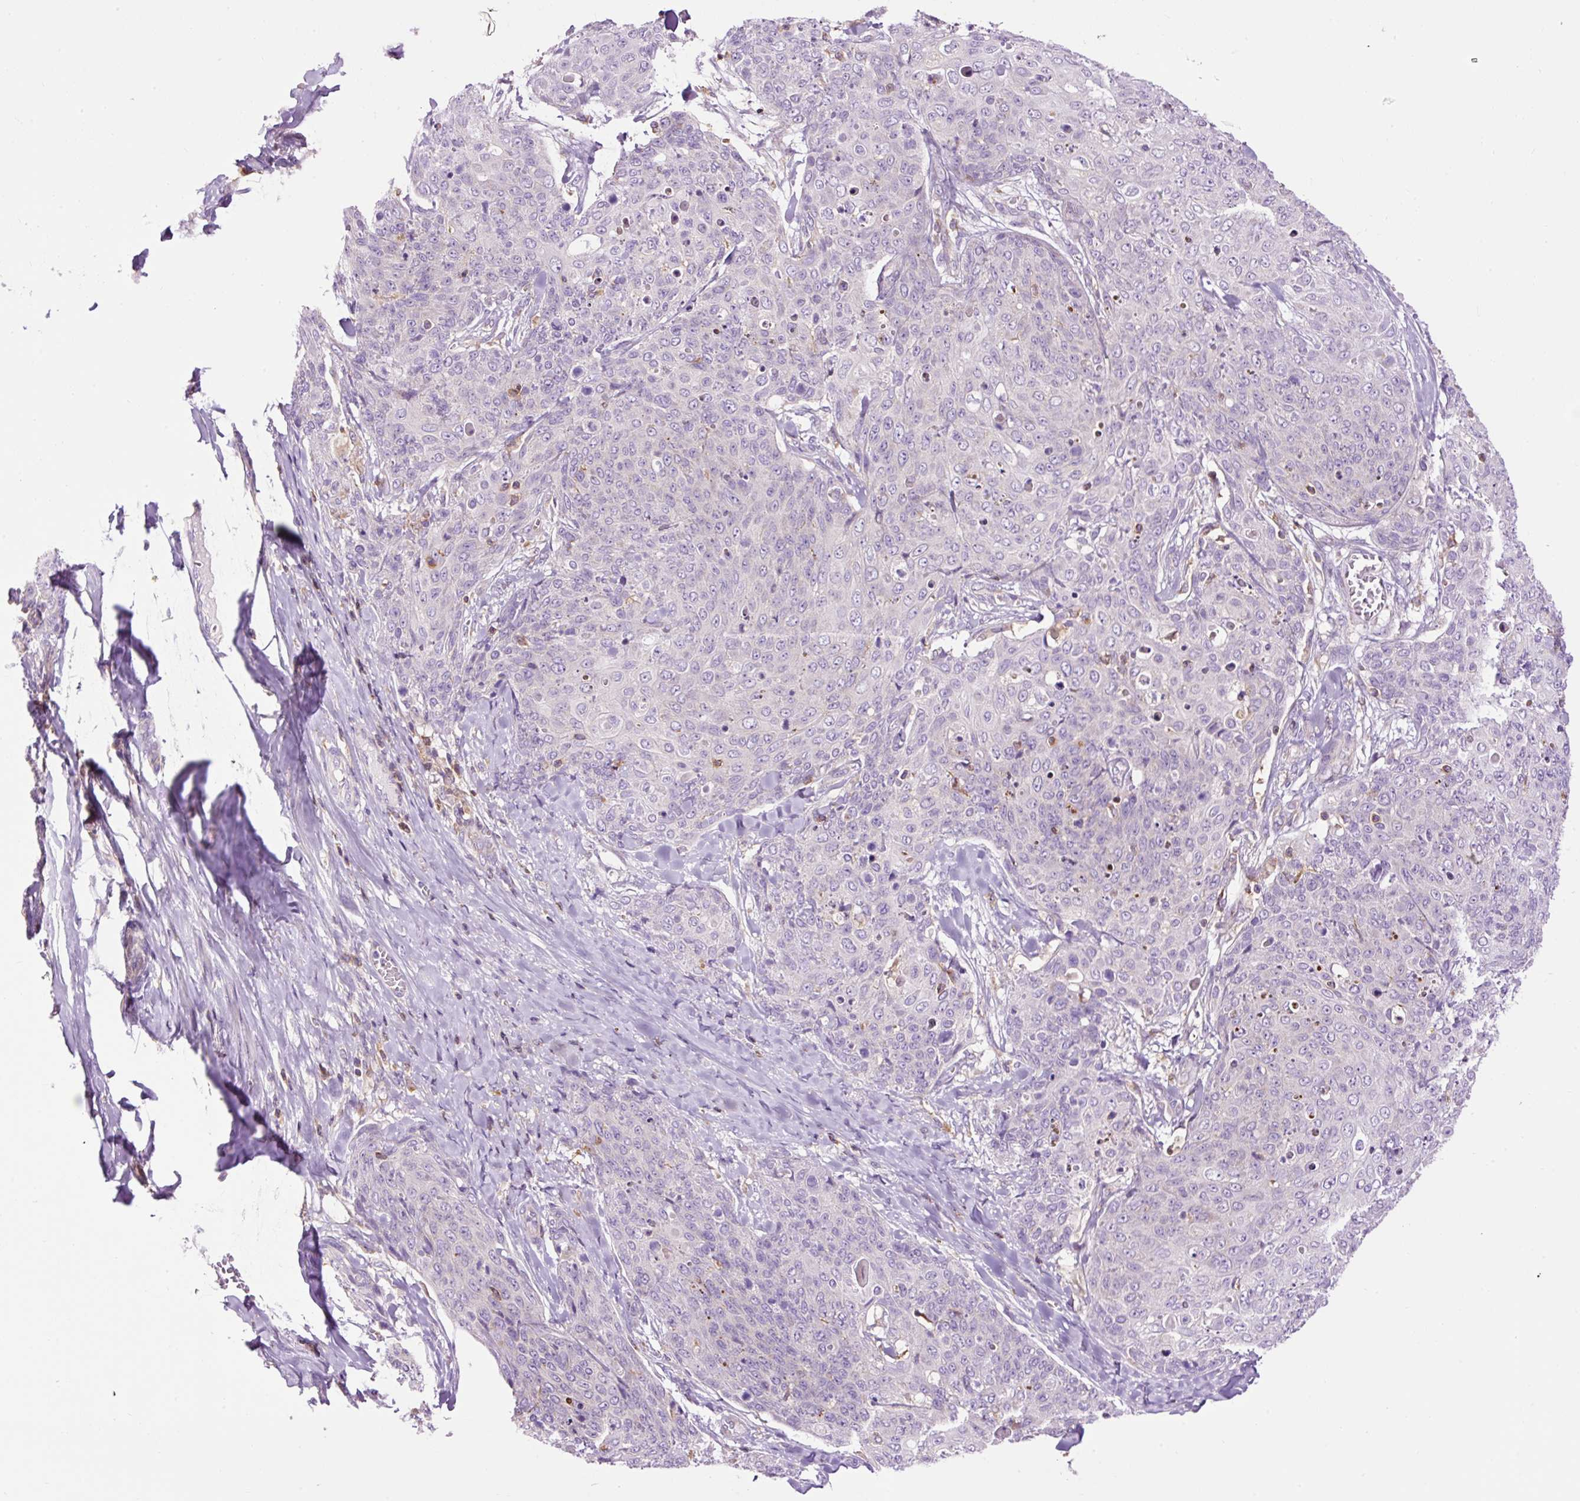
{"staining": {"intensity": "negative", "quantity": "none", "location": "none"}, "tissue": "skin cancer", "cell_type": "Tumor cells", "image_type": "cancer", "snomed": [{"axis": "morphology", "description": "Squamous cell carcinoma, NOS"}, {"axis": "topography", "description": "Skin"}, {"axis": "topography", "description": "Vulva"}], "caption": "This is a histopathology image of immunohistochemistry staining of squamous cell carcinoma (skin), which shows no expression in tumor cells.", "gene": "CD83", "patient": {"sex": "female", "age": 85}}